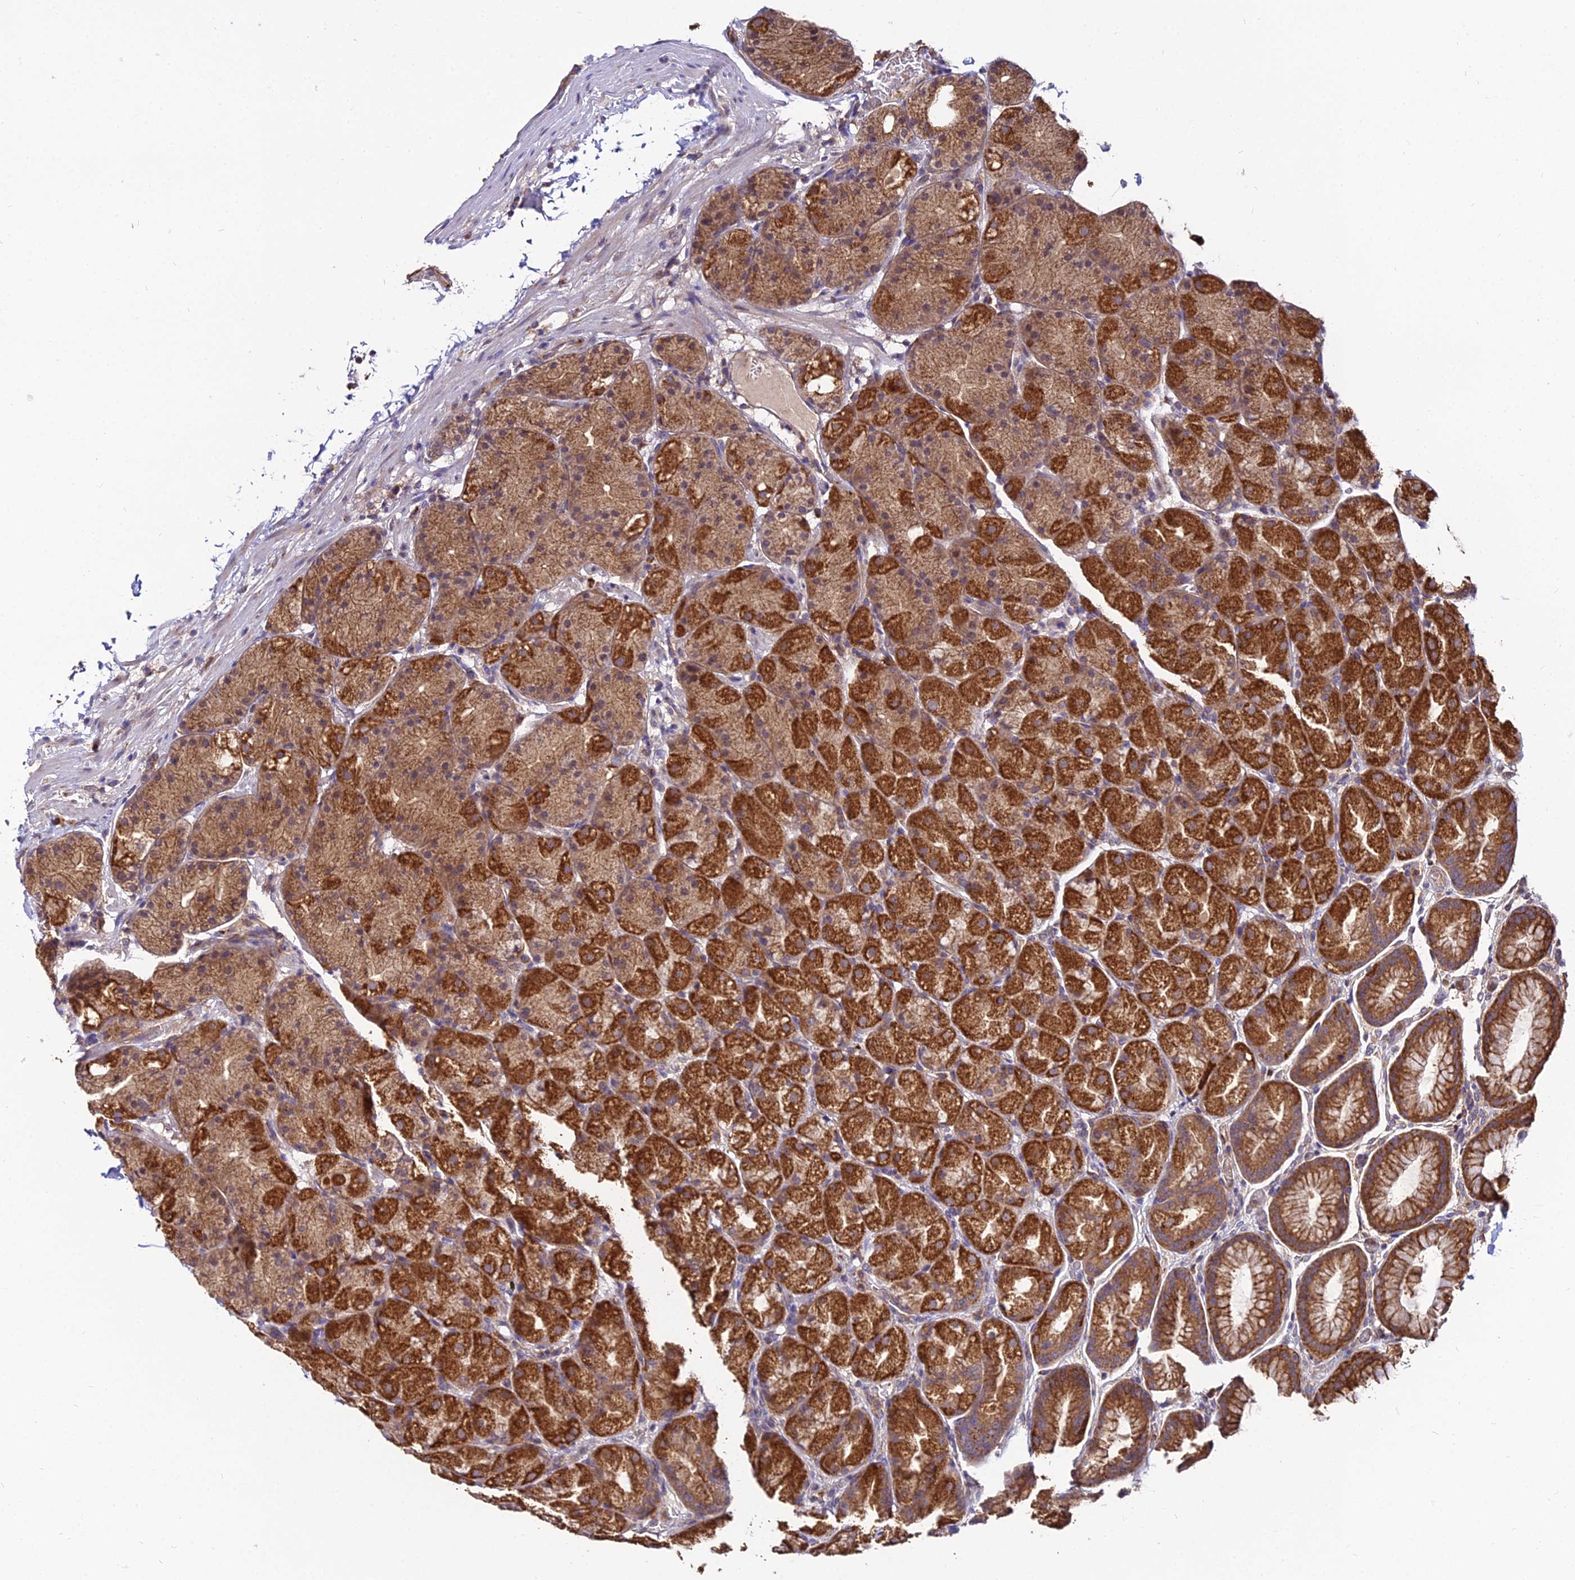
{"staining": {"intensity": "strong", "quantity": ">75%", "location": "cytoplasmic/membranous"}, "tissue": "stomach", "cell_type": "Glandular cells", "image_type": "normal", "snomed": [{"axis": "morphology", "description": "Normal tissue, NOS"}, {"axis": "topography", "description": "Stomach, upper"}, {"axis": "topography", "description": "Stomach"}], "caption": "This micrograph exhibits benign stomach stained with immunohistochemistry to label a protein in brown. The cytoplasmic/membranous of glandular cells show strong positivity for the protein. Nuclei are counter-stained blue.", "gene": "ENSG00000258465", "patient": {"sex": "male", "age": 48}}